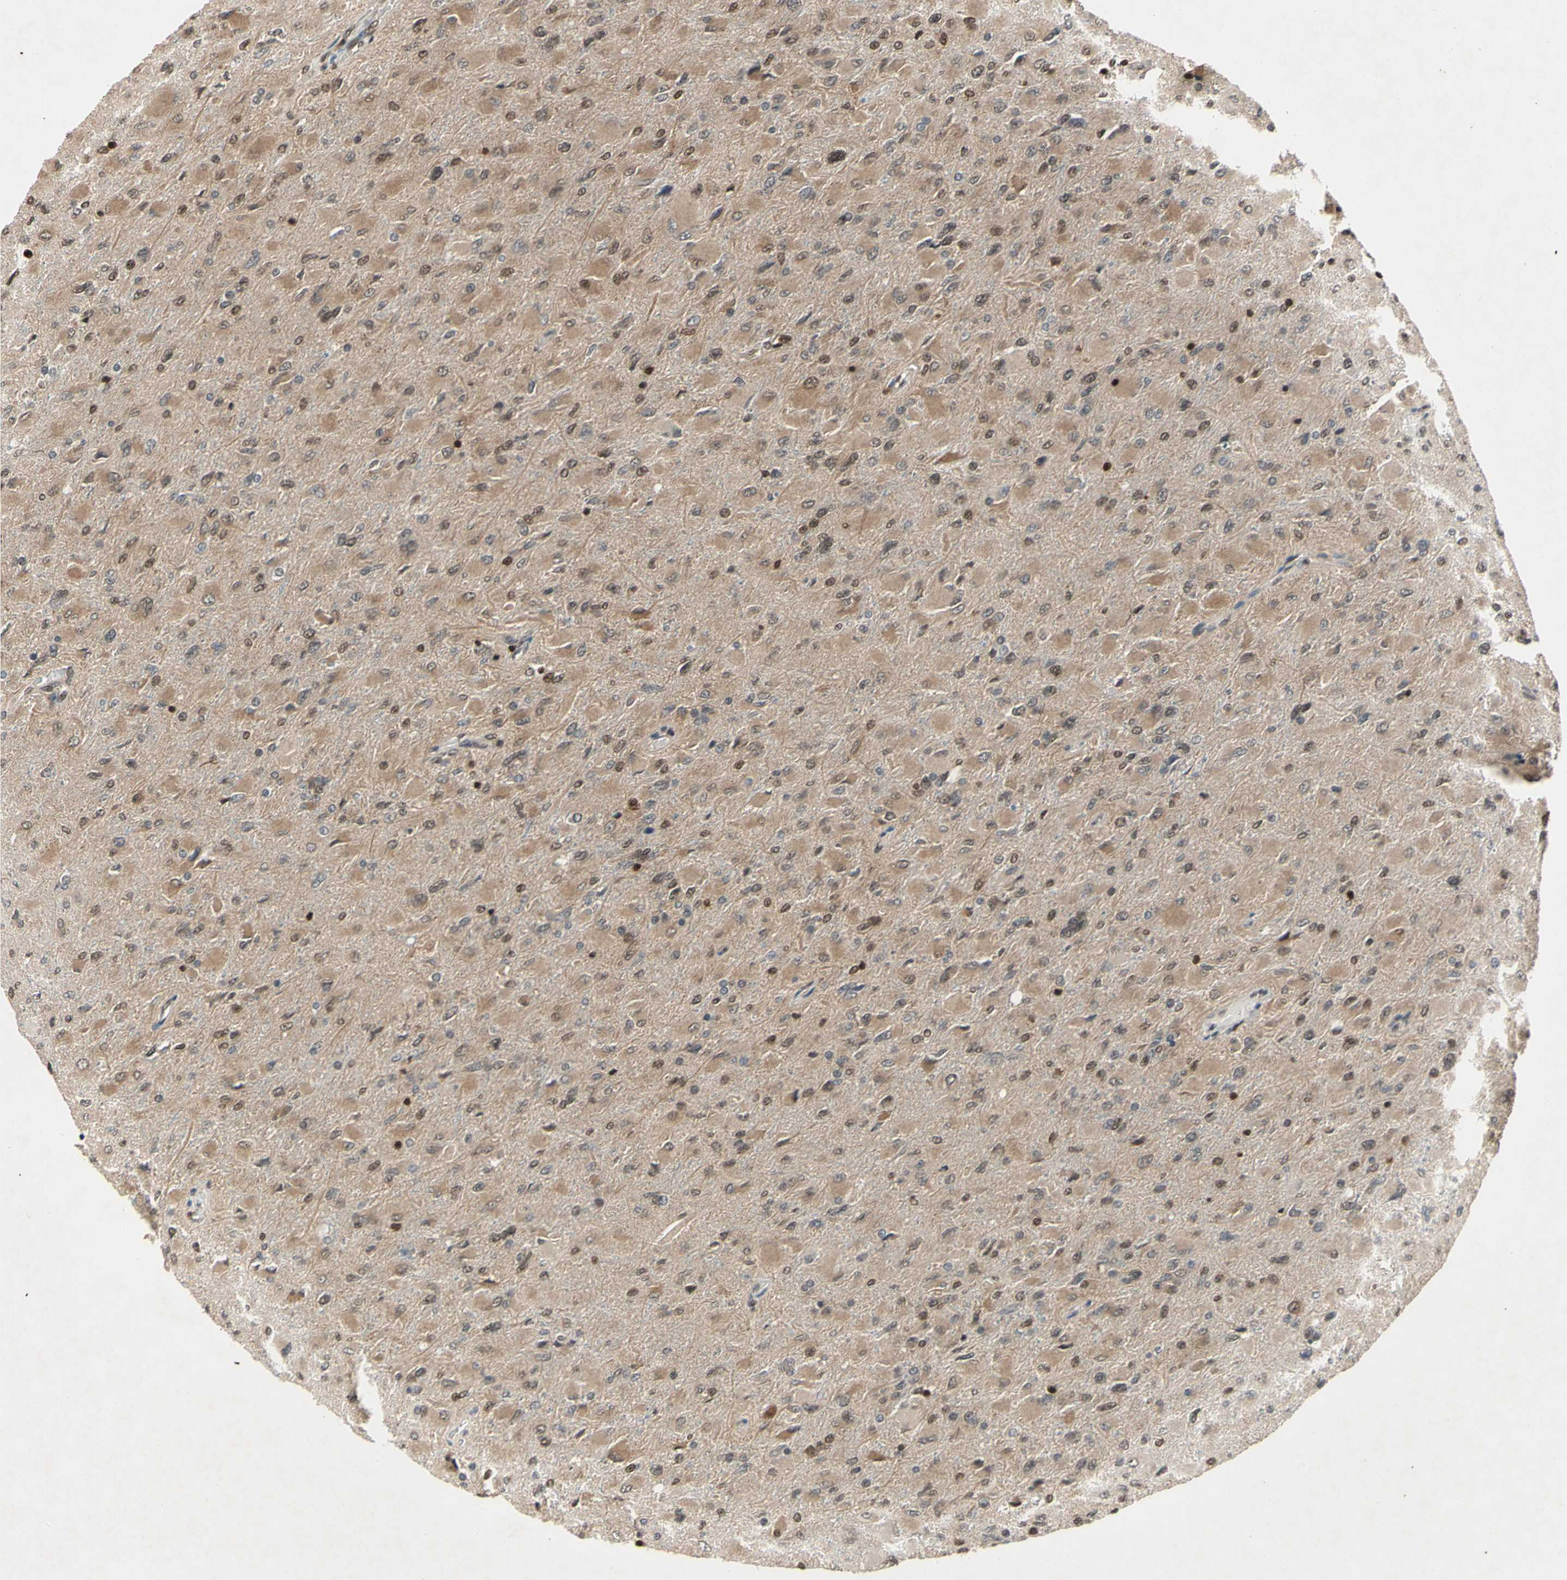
{"staining": {"intensity": "weak", "quantity": ">75%", "location": "cytoplasmic/membranous"}, "tissue": "glioma", "cell_type": "Tumor cells", "image_type": "cancer", "snomed": [{"axis": "morphology", "description": "Glioma, malignant, High grade"}, {"axis": "topography", "description": "Cerebral cortex"}], "caption": "Immunohistochemistry (IHC) (DAB) staining of human malignant glioma (high-grade) reveals weak cytoplasmic/membranous protein positivity in approximately >75% of tumor cells. (DAB (3,3'-diaminobenzidine) IHC with brightfield microscopy, high magnification).", "gene": "GSR", "patient": {"sex": "female", "age": 36}}